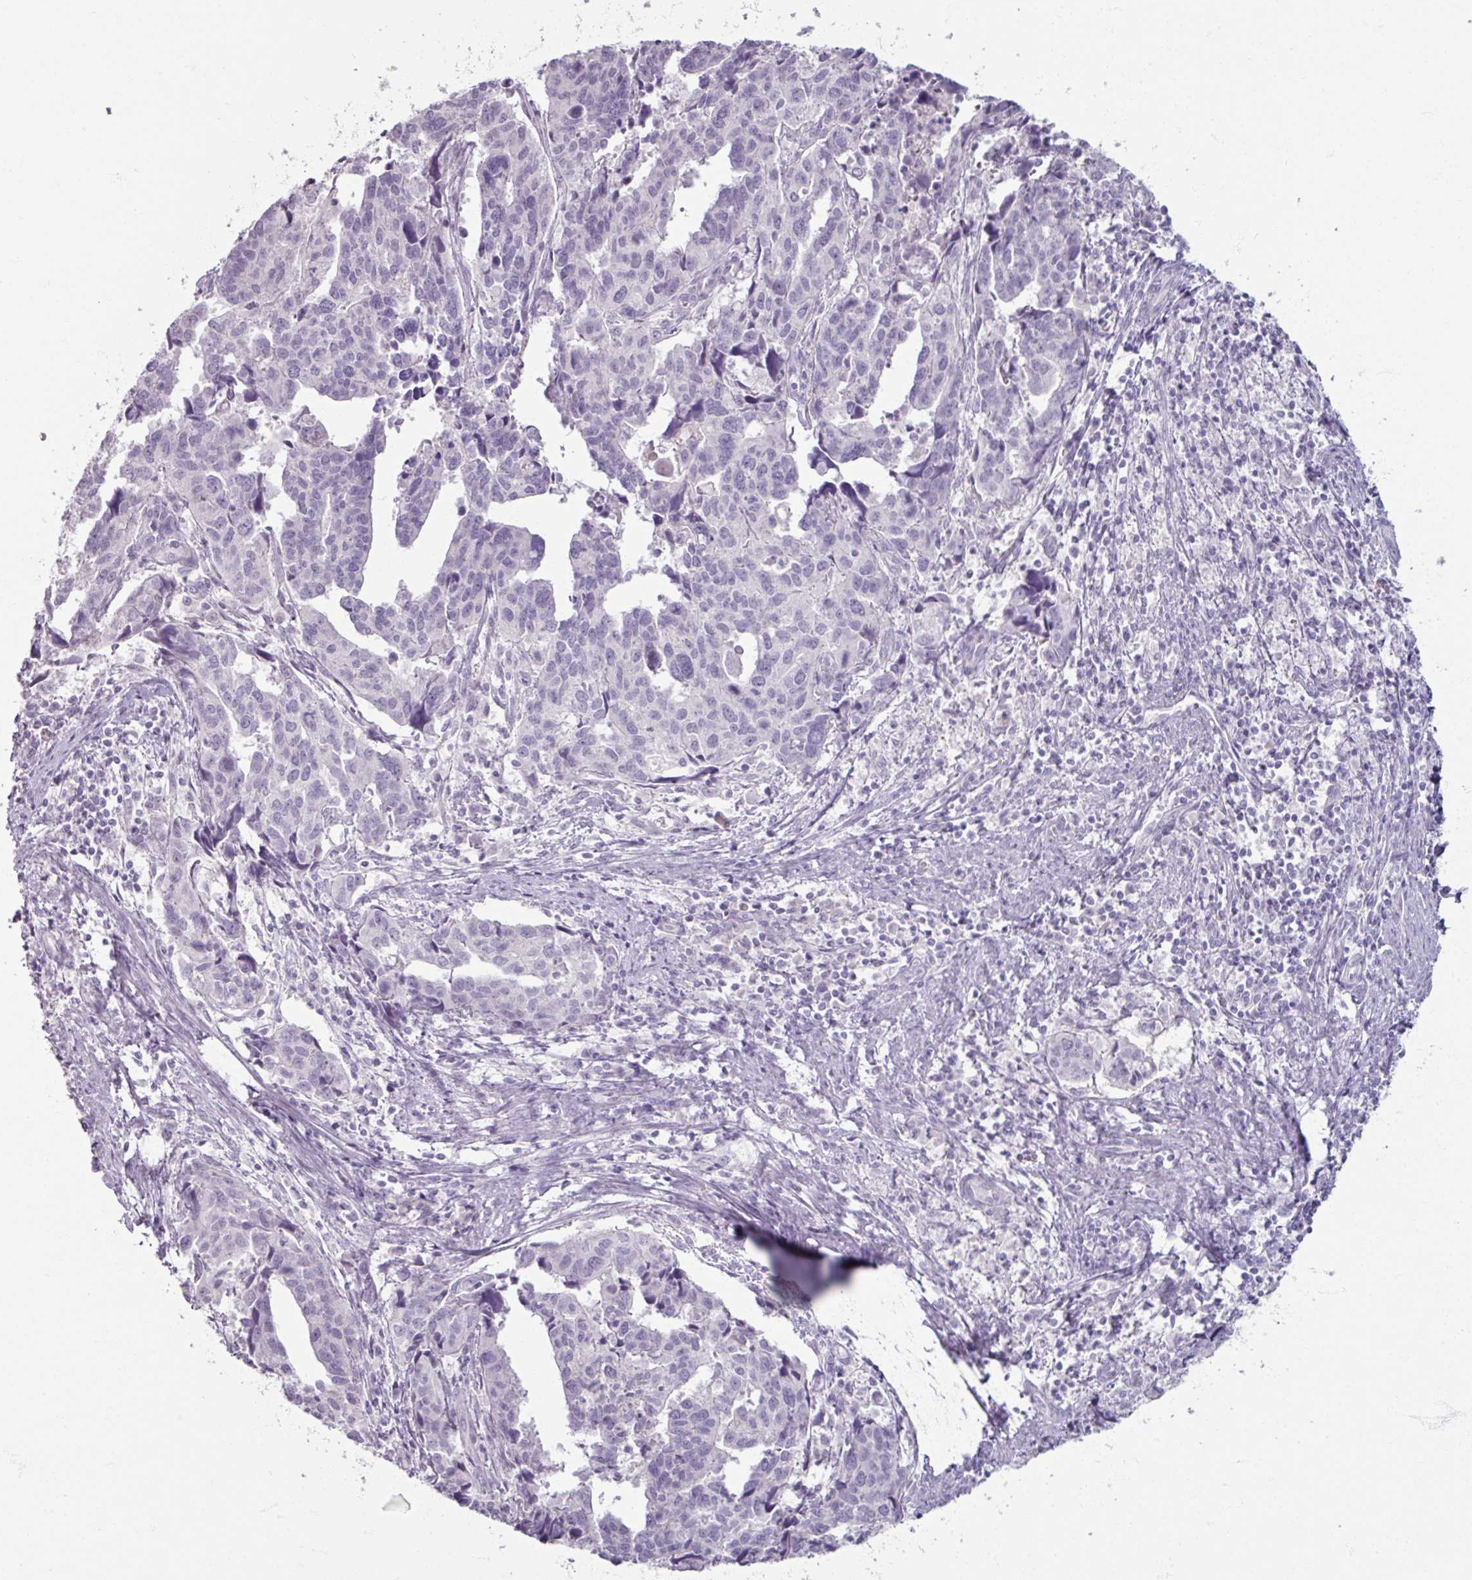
{"staining": {"intensity": "negative", "quantity": "none", "location": "none"}, "tissue": "endometrial cancer", "cell_type": "Tumor cells", "image_type": "cancer", "snomed": [{"axis": "morphology", "description": "Adenocarcinoma, NOS"}, {"axis": "topography", "description": "Endometrium"}], "caption": "High magnification brightfield microscopy of endometrial cancer stained with DAB (brown) and counterstained with hematoxylin (blue): tumor cells show no significant positivity.", "gene": "TG", "patient": {"sex": "female", "age": 73}}